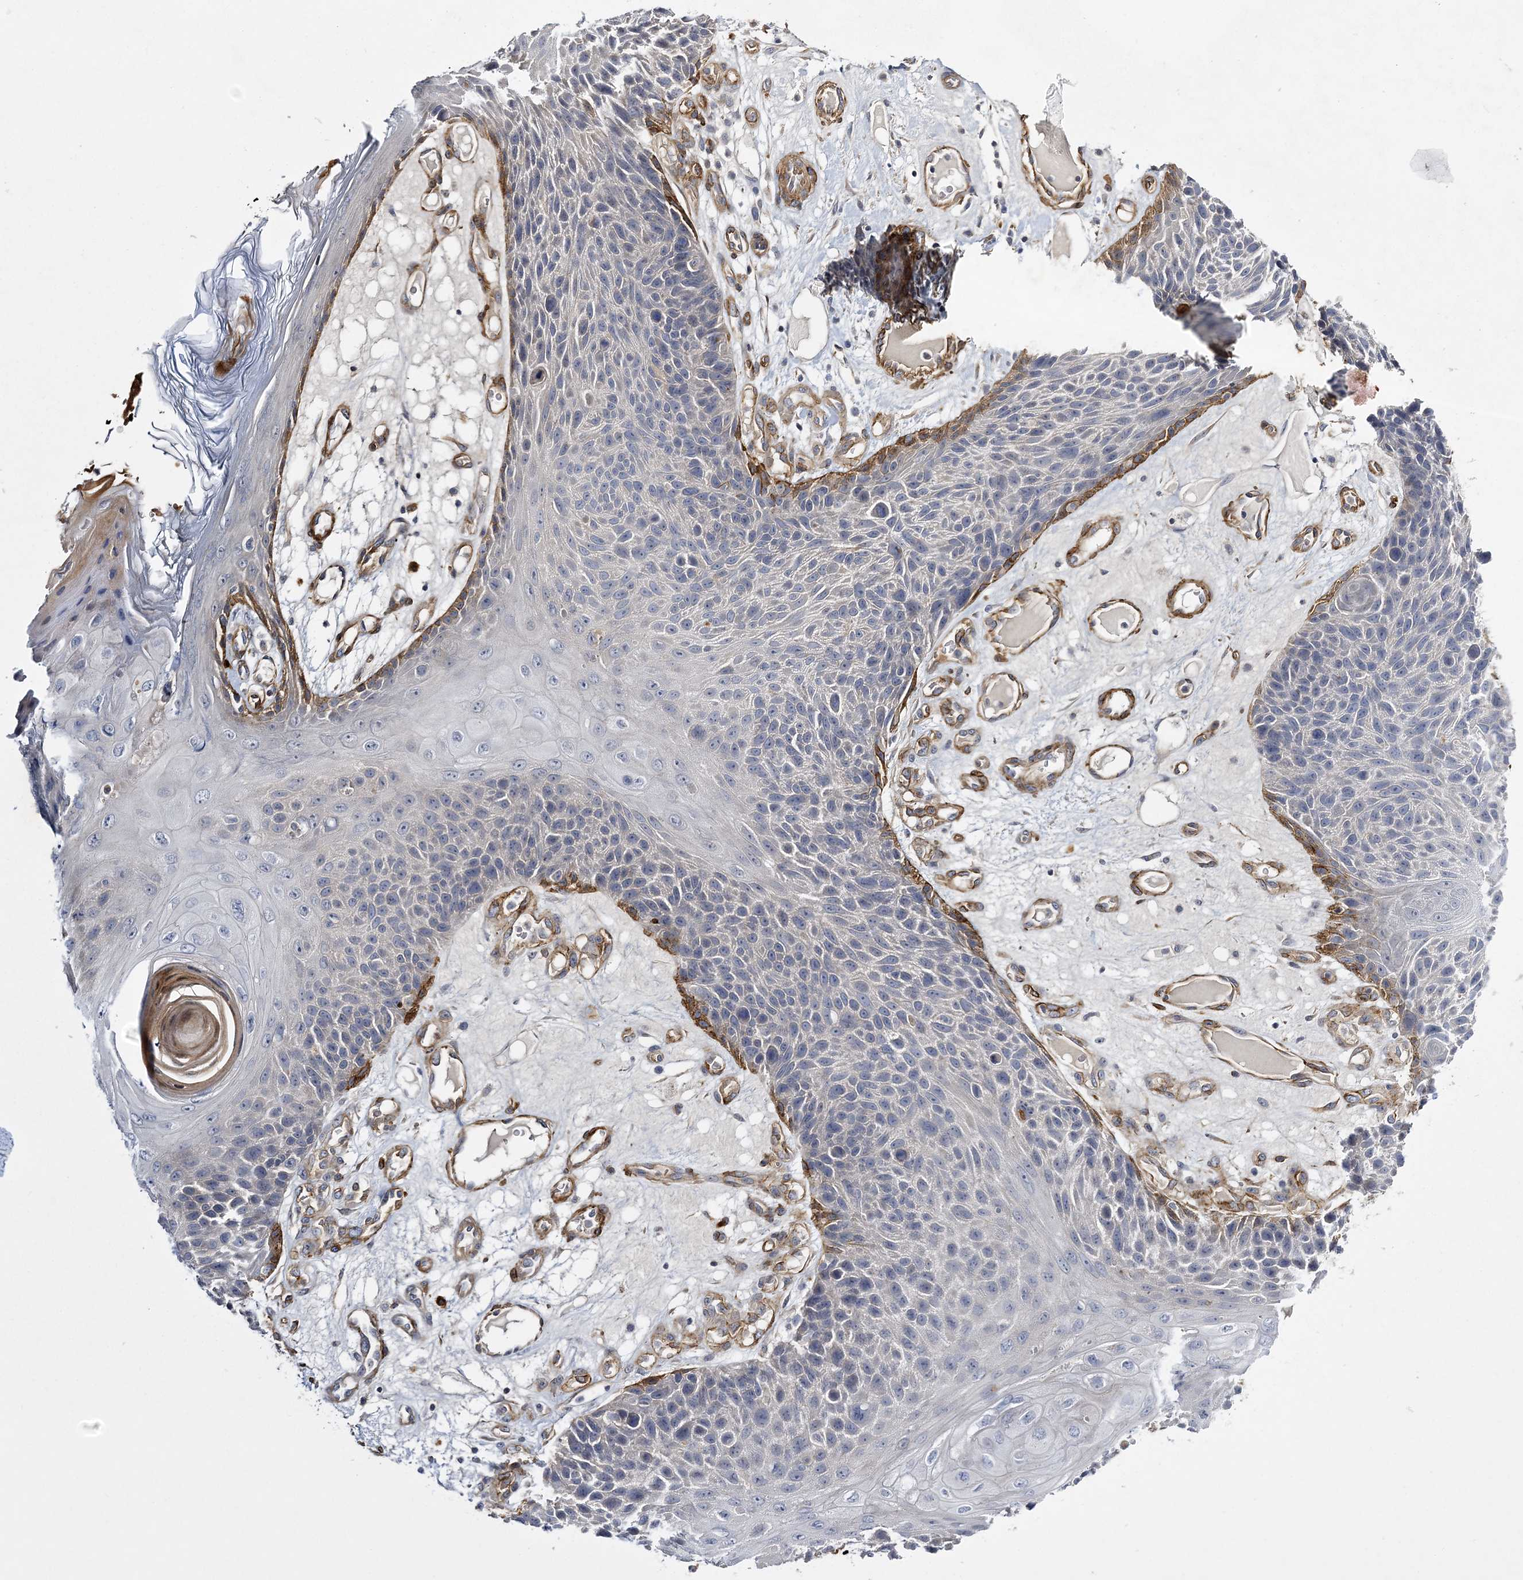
{"staining": {"intensity": "moderate", "quantity": "<25%", "location": "cytoplasmic/membranous"}, "tissue": "skin cancer", "cell_type": "Tumor cells", "image_type": "cancer", "snomed": [{"axis": "morphology", "description": "Squamous cell carcinoma, NOS"}, {"axis": "topography", "description": "Skin"}], "caption": "Moderate cytoplasmic/membranous expression is present in approximately <25% of tumor cells in skin squamous cell carcinoma.", "gene": "CALN1", "patient": {"sex": "female", "age": 88}}